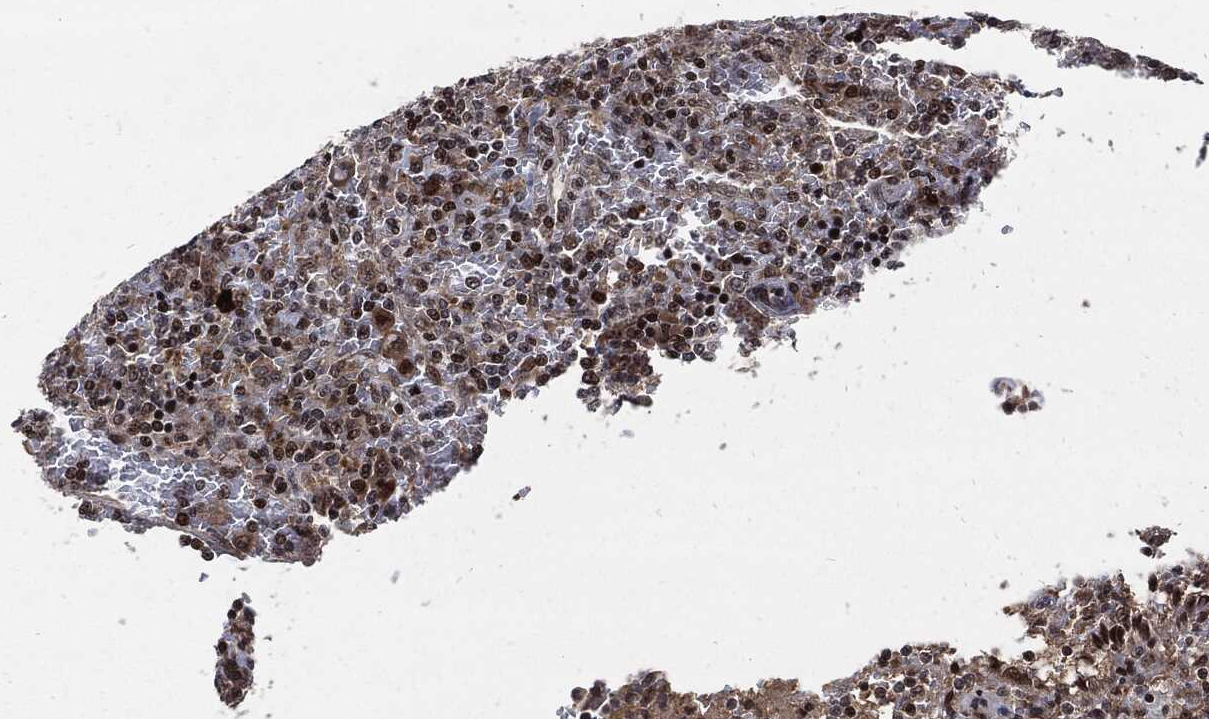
{"staining": {"intensity": "strong", "quantity": "<25%", "location": "nuclear"}, "tissue": "lymphoma", "cell_type": "Tumor cells", "image_type": "cancer", "snomed": [{"axis": "morphology", "description": "Malignant lymphoma, non-Hodgkin's type, Low grade"}, {"axis": "topography", "description": "Spleen"}], "caption": "Tumor cells demonstrate strong nuclear expression in approximately <25% of cells in low-grade malignant lymphoma, non-Hodgkin's type.", "gene": "ZNF775", "patient": {"sex": "male", "age": 62}}